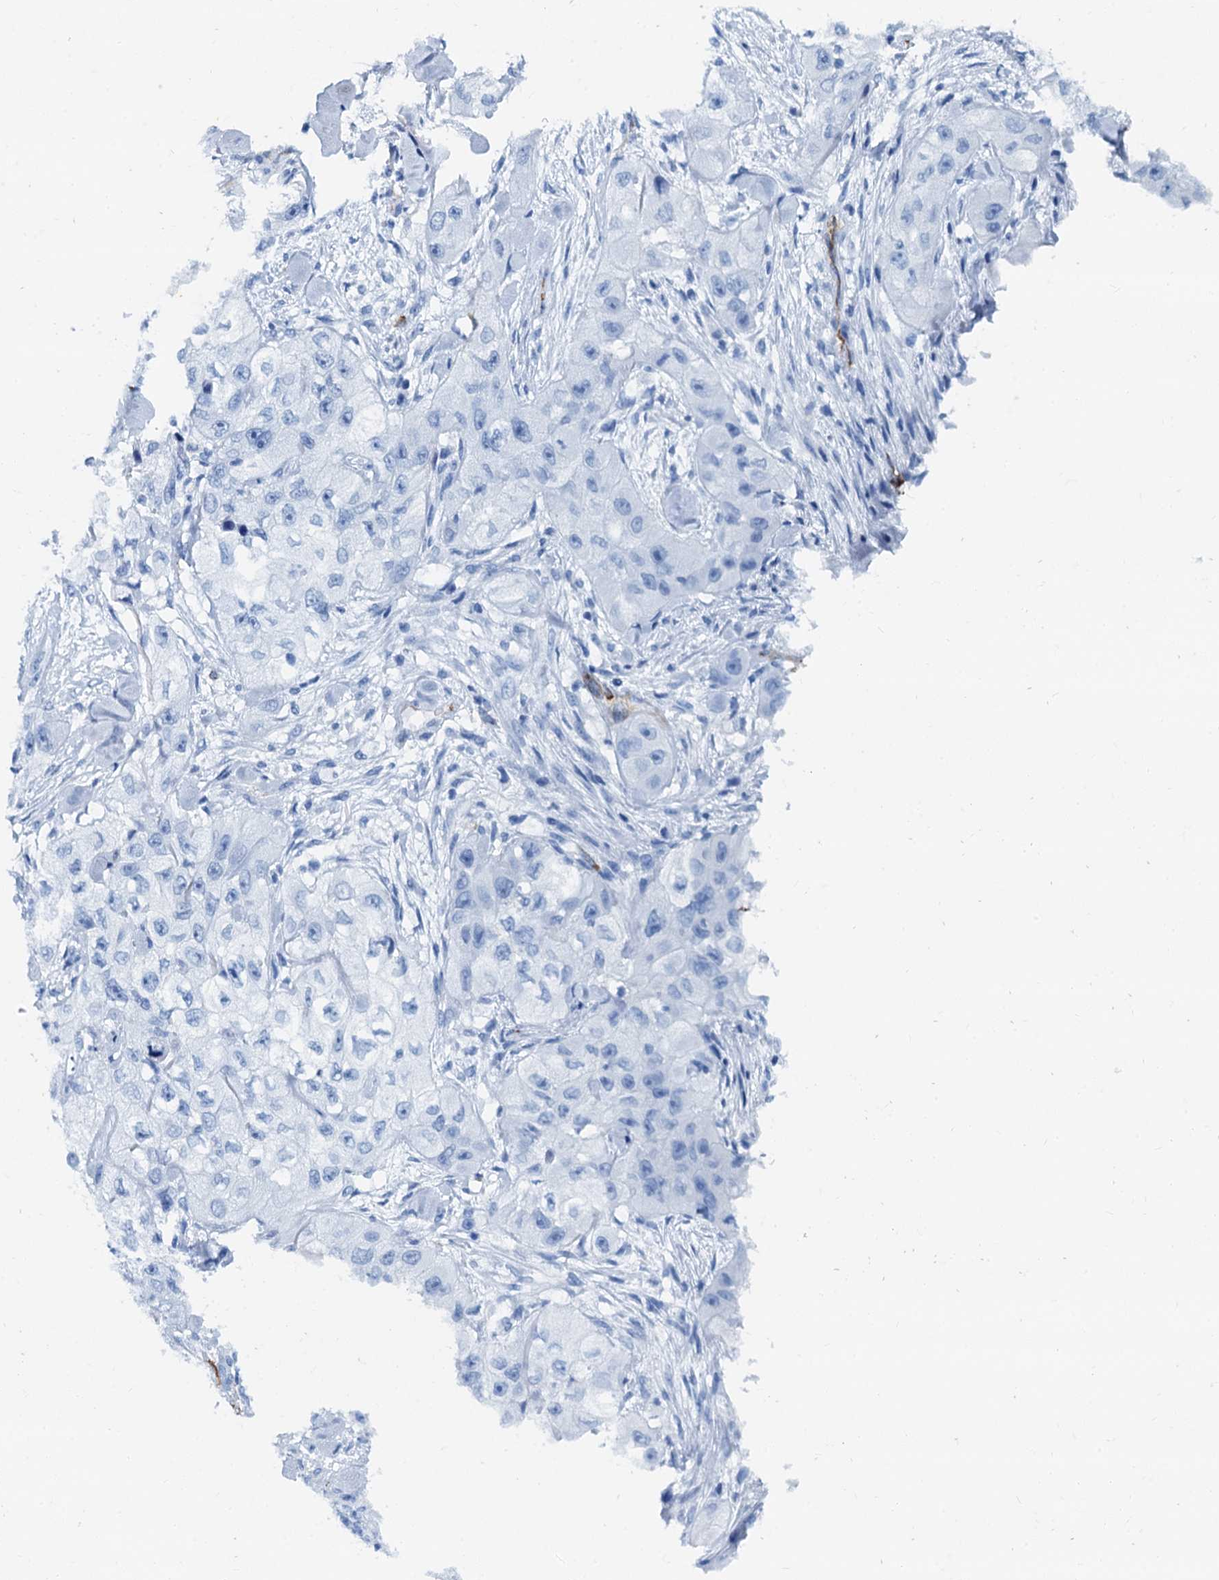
{"staining": {"intensity": "negative", "quantity": "none", "location": "none"}, "tissue": "skin cancer", "cell_type": "Tumor cells", "image_type": "cancer", "snomed": [{"axis": "morphology", "description": "Squamous cell carcinoma, NOS"}, {"axis": "topography", "description": "Skin"}, {"axis": "topography", "description": "Subcutis"}], "caption": "A micrograph of squamous cell carcinoma (skin) stained for a protein reveals no brown staining in tumor cells. (Immunohistochemistry (ihc), brightfield microscopy, high magnification).", "gene": "CAVIN2", "patient": {"sex": "male", "age": 73}}